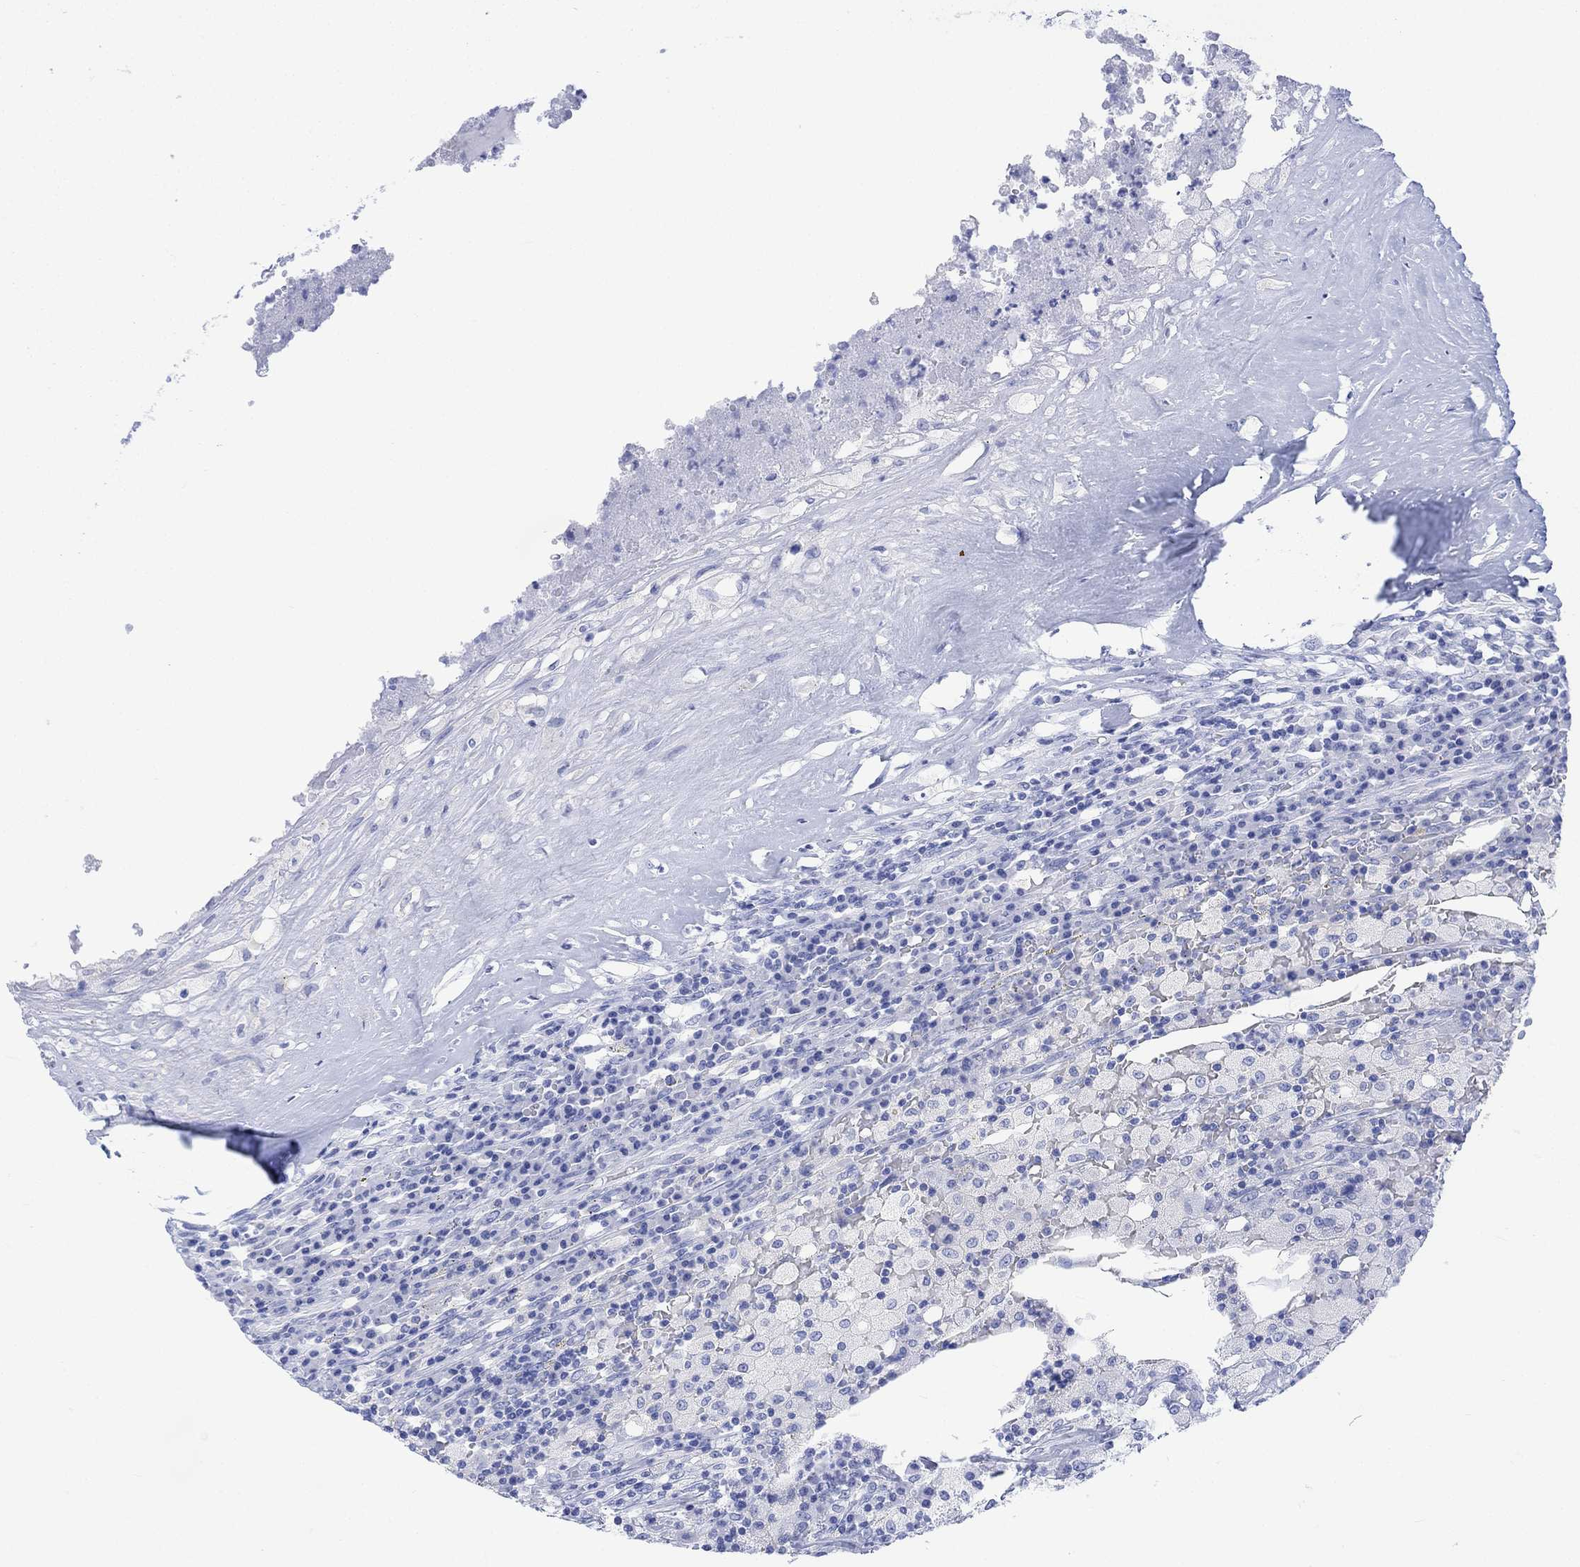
{"staining": {"intensity": "negative", "quantity": "none", "location": "none"}, "tissue": "testis cancer", "cell_type": "Tumor cells", "image_type": "cancer", "snomed": [{"axis": "morphology", "description": "Necrosis, NOS"}, {"axis": "morphology", "description": "Carcinoma, Embryonal, NOS"}, {"axis": "topography", "description": "Testis"}], "caption": "The image exhibits no significant expression in tumor cells of testis cancer.", "gene": "CELF4", "patient": {"sex": "male", "age": 19}}